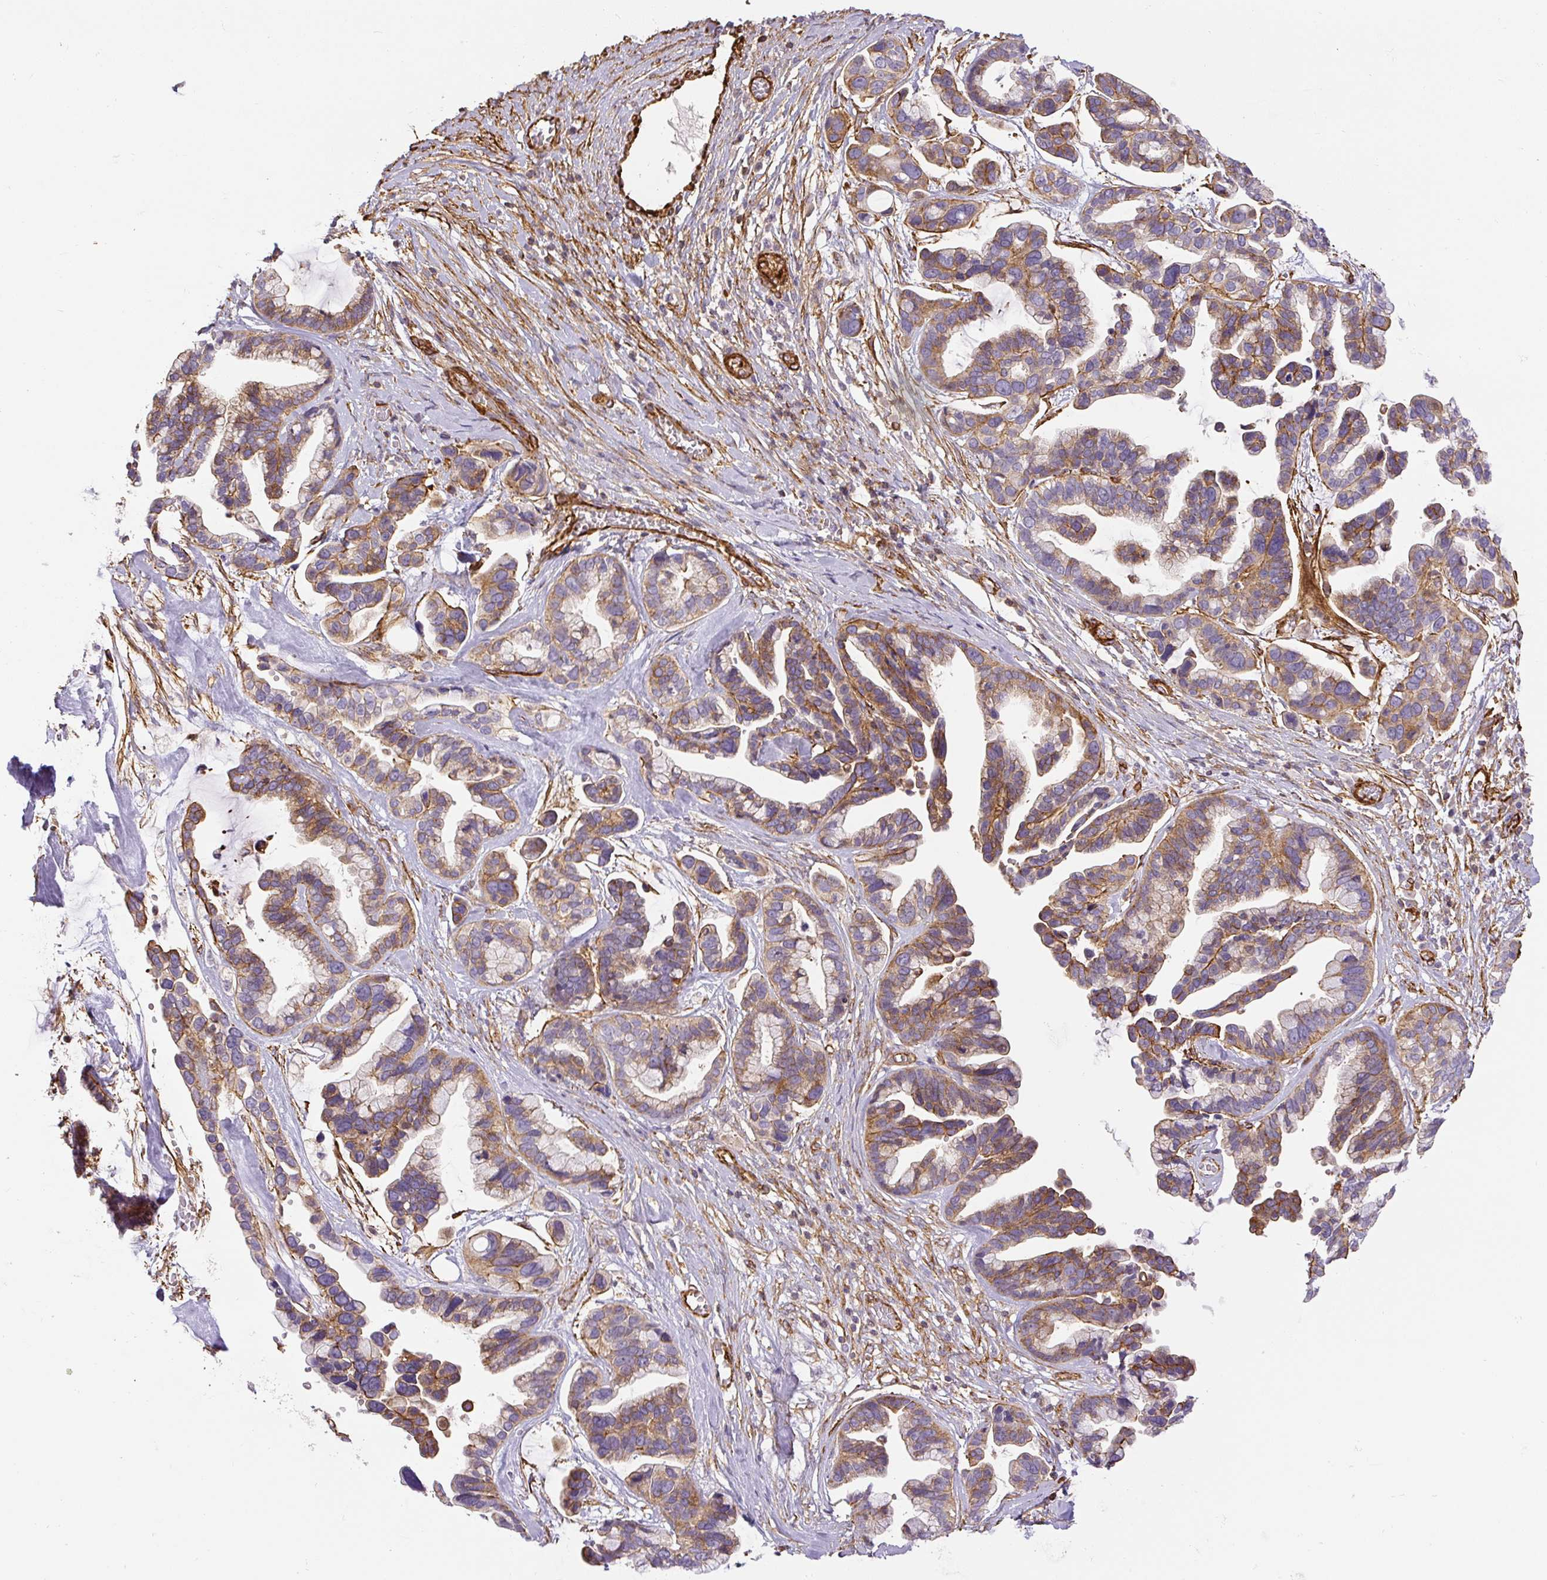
{"staining": {"intensity": "moderate", "quantity": ">75%", "location": "cytoplasmic/membranous"}, "tissue": "ovarian cancer", "cell_type": "Tumor cells", "image_type": "cancer", "snomed": [{"axis": "morphology", "description": "Cystadenocarcinoma, serous, NOS"}, {"axis": "topography", "description": "Ovary"}], "caption": "Protein expression analysis of ovarian serous cystadenocarcinoma shows moderate cytoplasmic/membranous positivity in about >75% of tumor cells.", "gene": "MYL12A", "patient": {"sex": "female", "age": 56}}